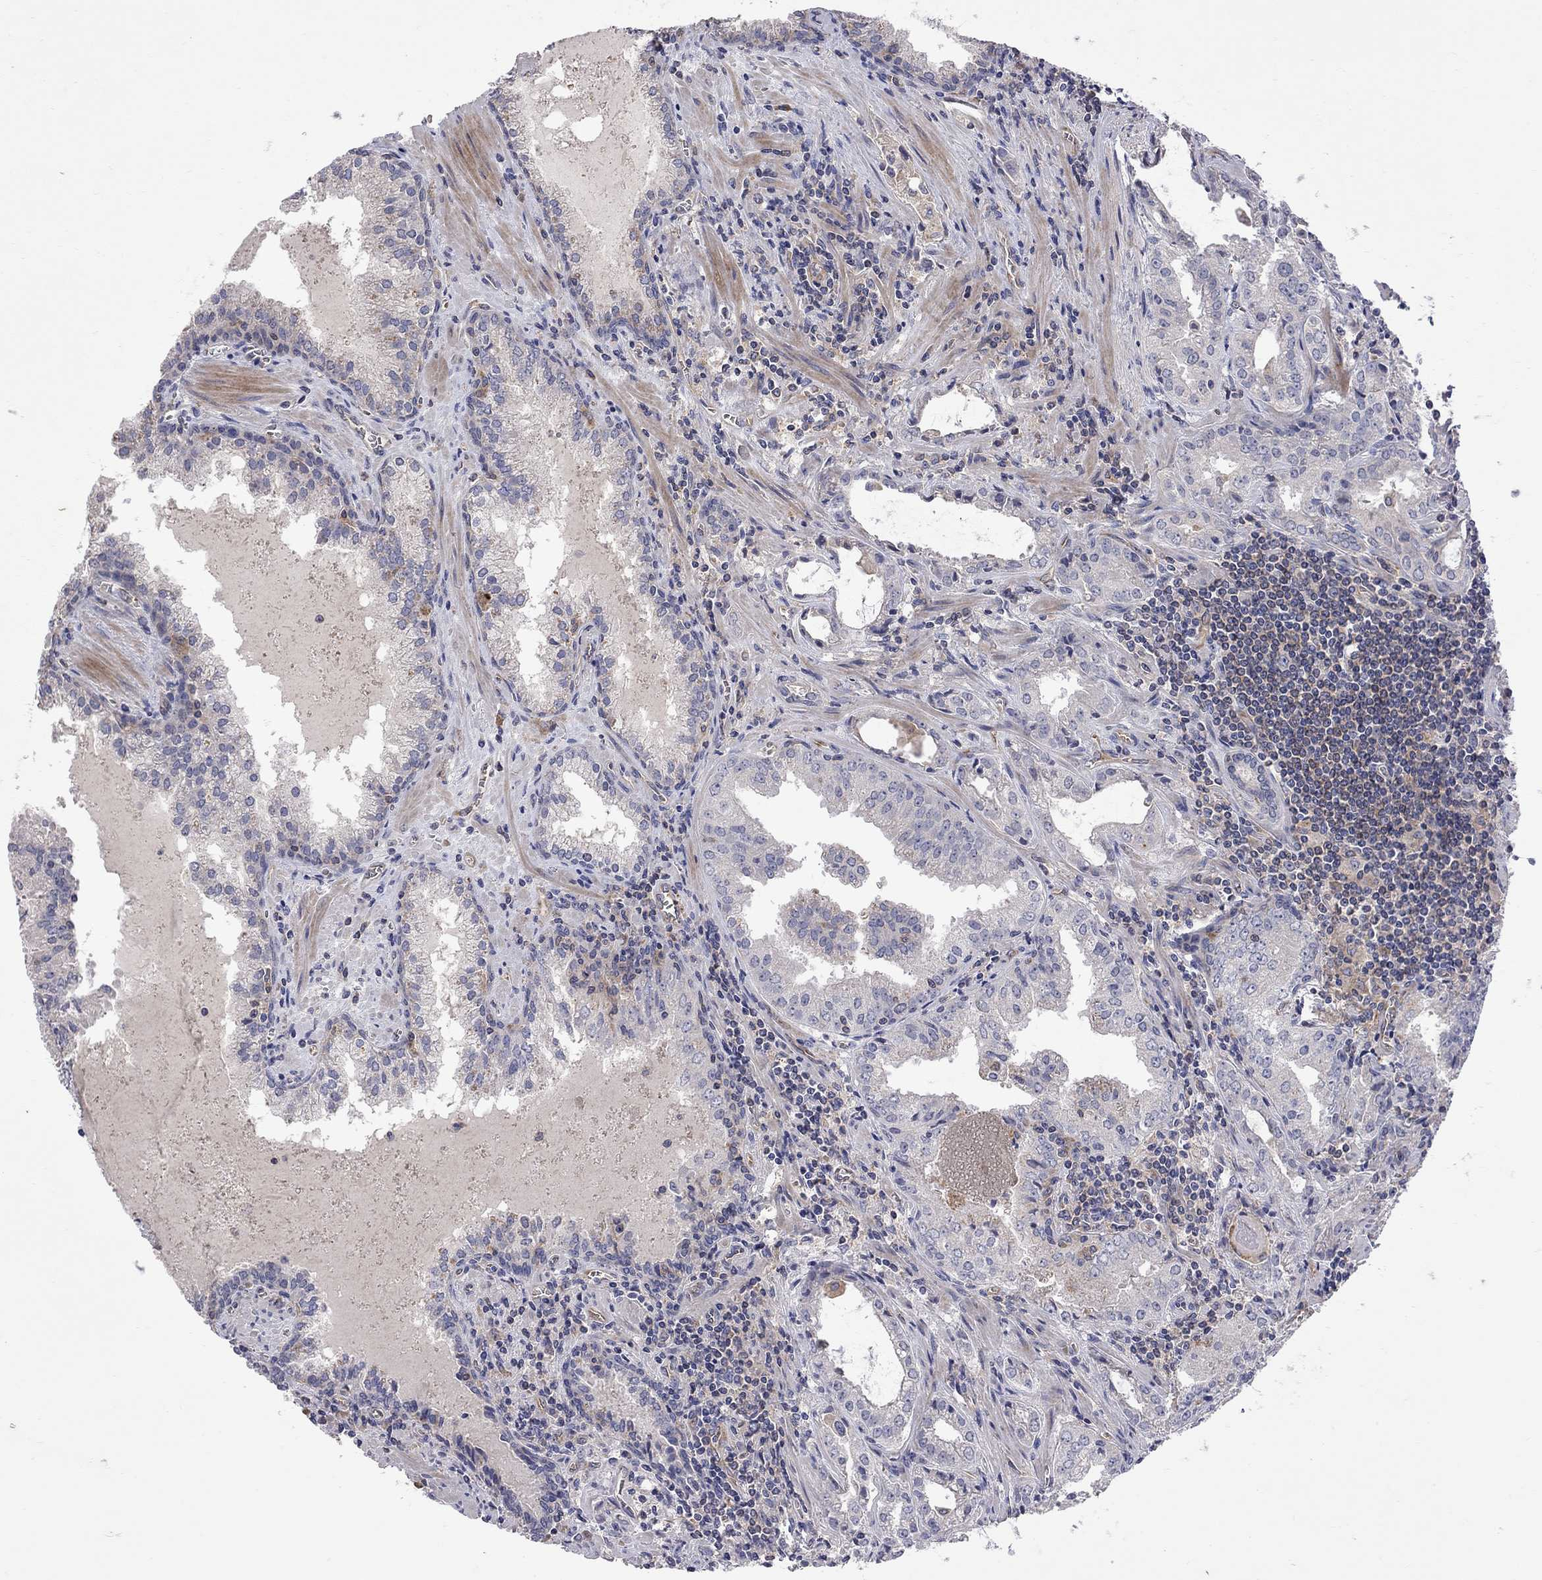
{"staining": {"intensity": "negative", "quantity": "none", "location": "none"}, "tissue": "prostate cancer", "cell_type": "Tumor cells", "image_type": "cancer", "snomed": [{"axis": "morphology", "description": "Adenocarcinoma, High grade"}, {"axis": "topography", "description": "Prostate"}], "caption": "Immunohistochemistry image of neoplastic tissue: human high-grade adenocarcinoma (prostate) stained with DAB (3,3'-diaminobenzidine) exhibits no significant protein staining in tumor cells.", "gene": "ABI3", "patient": {"sex": "male", "age": 68}}